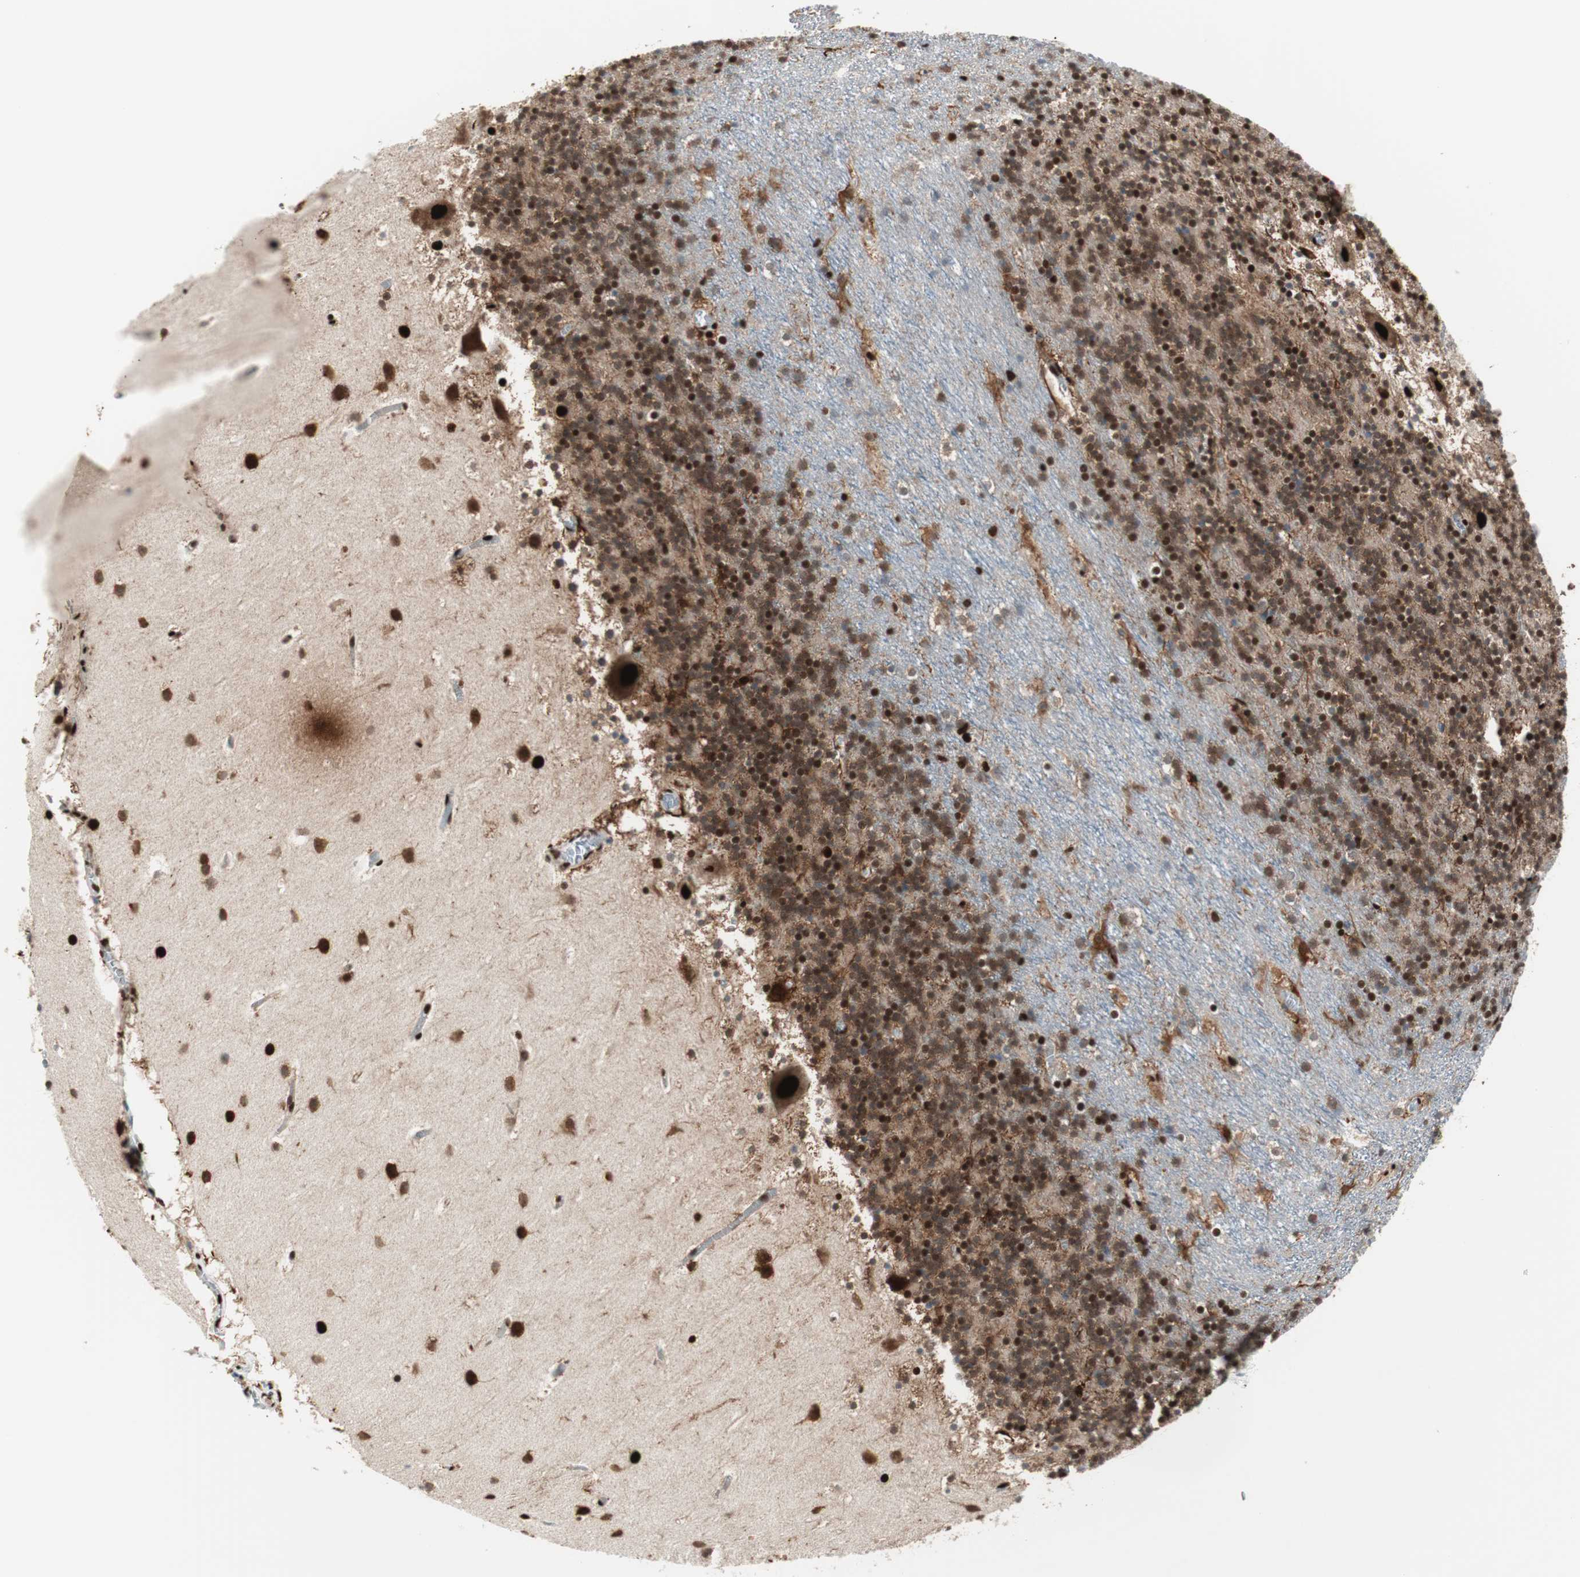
{"staining": {"intensity": "strong", "quantity": ">75%", "location": "nuclear"}, "tissue": "cerebellum", "cell_type": "Cells in granular layer", "image_type": "normal", "snomed": [{"axis": "morphology", "description": "Normal tissue, NOS"}, {"axis": "topography", "description": "Cerebellum"}], "caption": "Cells in granular layer exhibit strong nuclear expression in about >75% of cells in unremarkable cerebellum. (Brightfield microscopy of DAB IHC at high magnification).", "gene": "PSME3", "patient": {"sex": "male", "age": 45}}